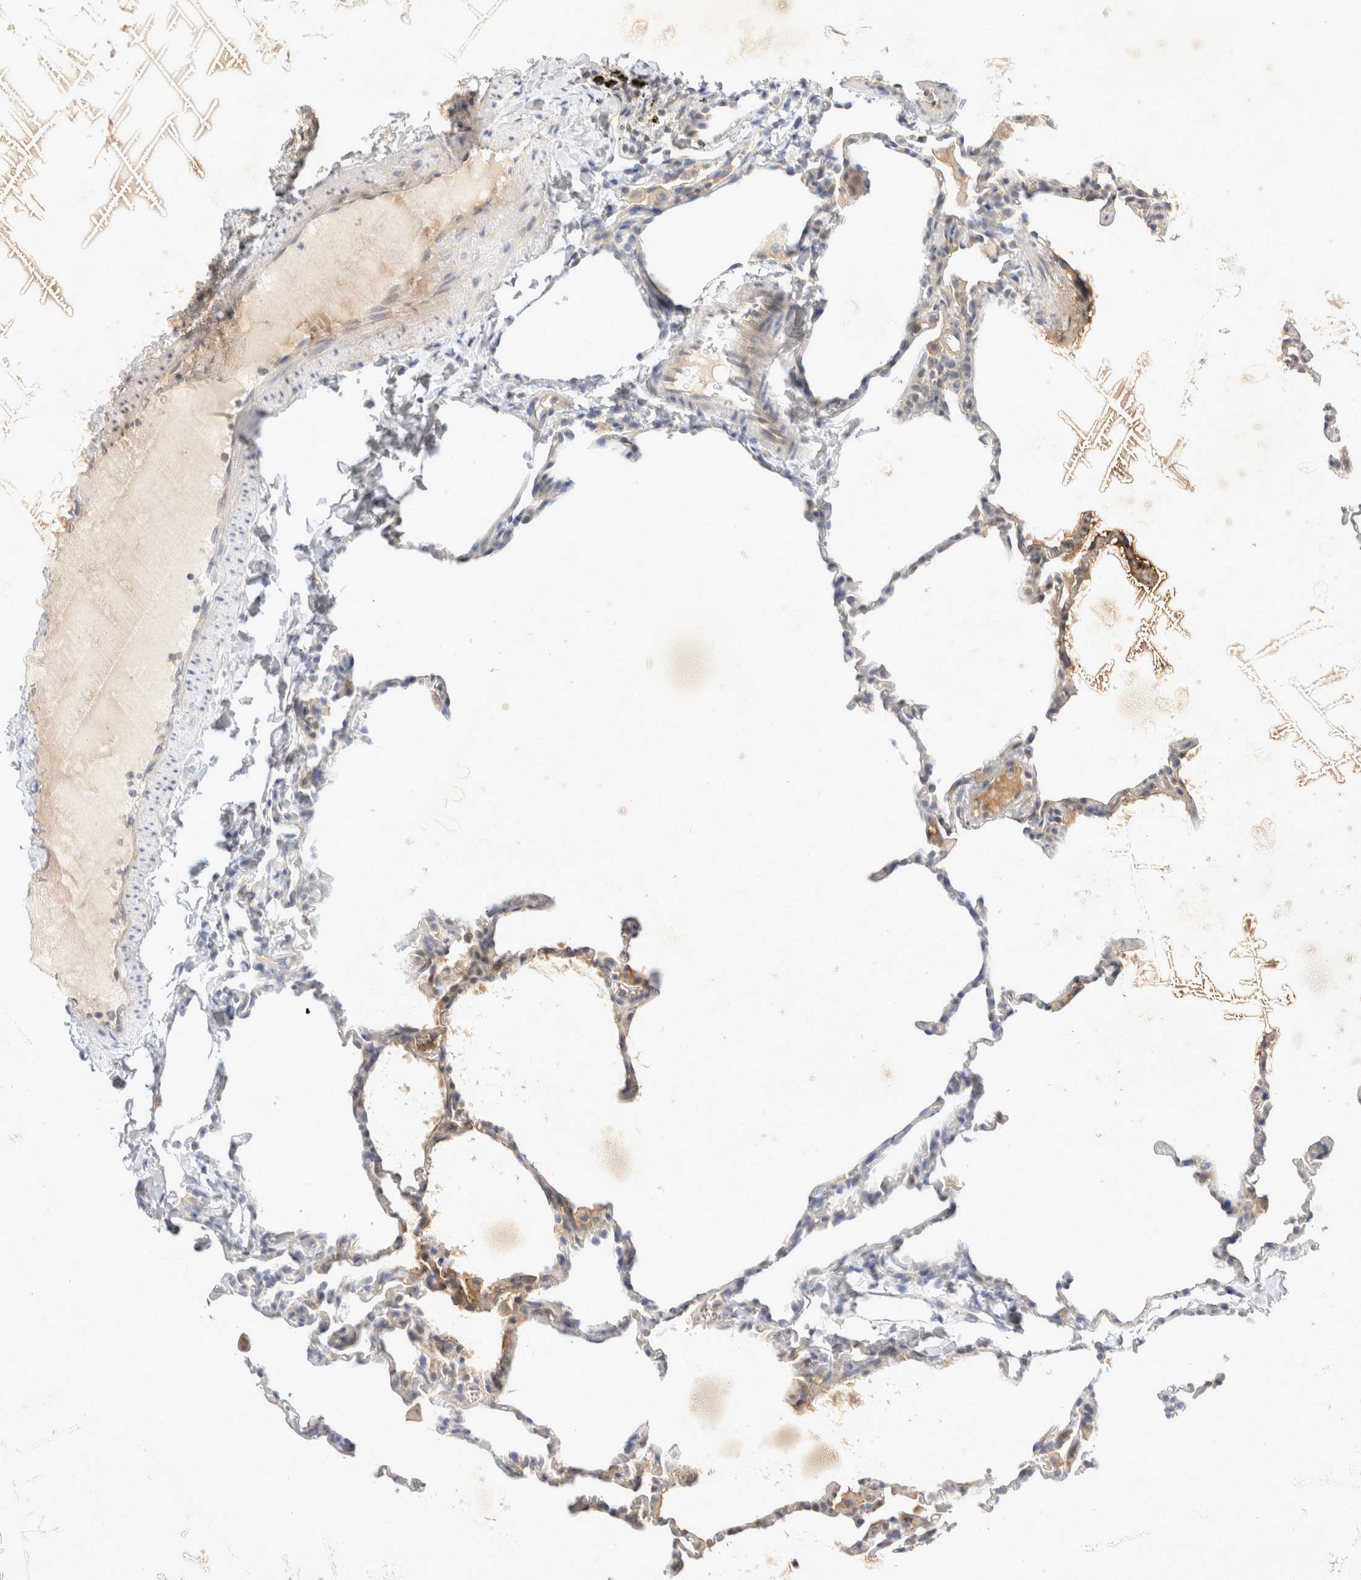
{"staining": {"intensity": "weak", "quantity": "<25%", "location": "cytoplasmic/membranous"}, "tissue": "lung", "cell_type": "Alveolar cells", "image_type": "normal", "snomed": [{"axis": "morphology", "description": "Normal tissue, NOS"}, {"axis": "topography", "description": "Lung"}], "caption": "Alveolar cells are negative for brown protein staining in benign lung. Brightfield microscopy of IHC stained with DAB (brown) and hematoxylin (blue), captured at high magnification.", "gene": "EIF4G3", "patient": {"sex": "male", "age": 20}}